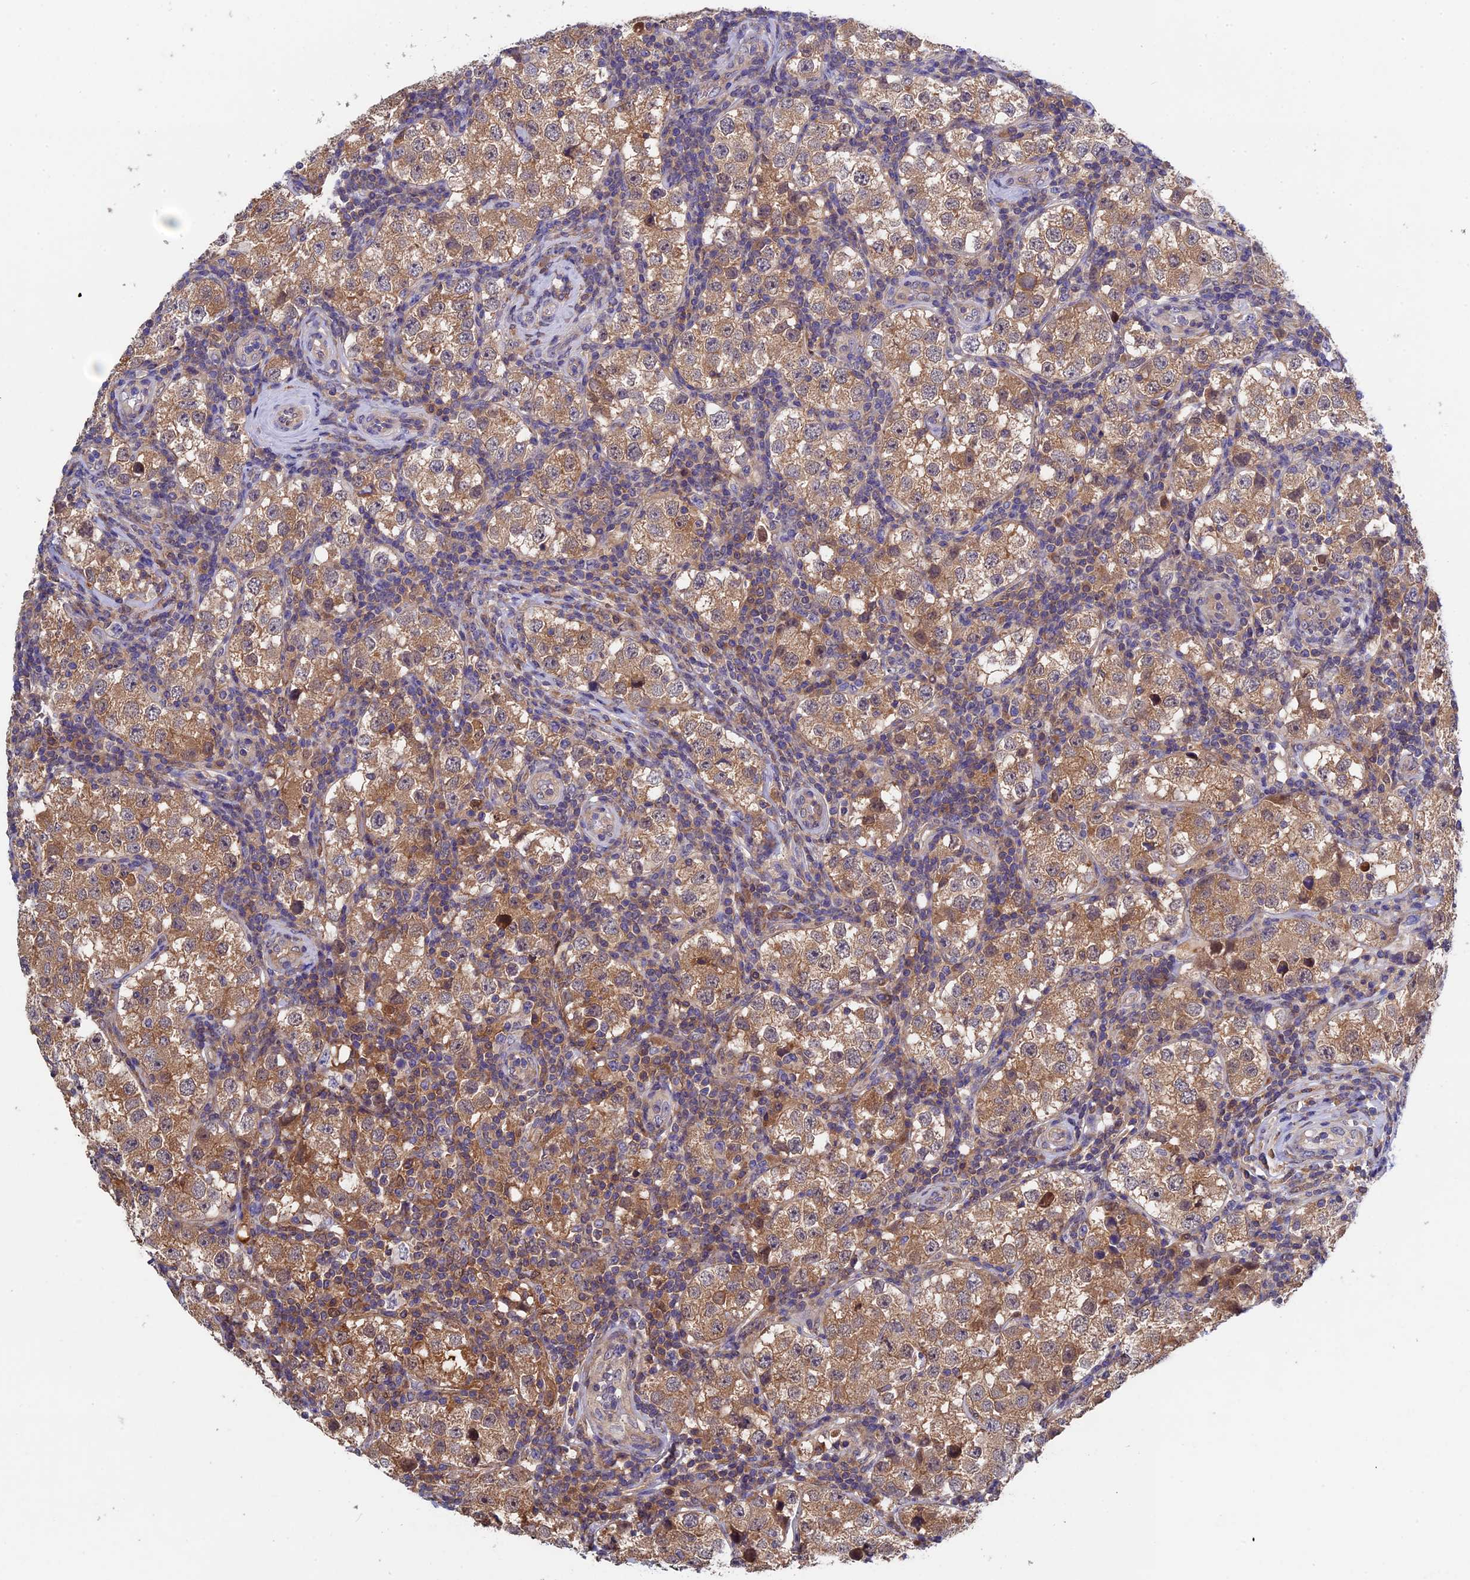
{"staining": {"intensity": "moderate", "quantity": ">75%", "location": "cytoplasmic/membranous"}, "tissue": "testis cancer", "cell_type": "Tumor cells", "image_type": "cancer", "snomed": [{"axis": "morphology", "description": "Seminoma, NOS"}, {"axis": "topography", "description": "Testis"}], "caption": "Protein staining of testis seminoma tissue displays moderate cytoplasmic/membranous staining in approximately >75% of tumor cells.", "gene": "LCMT1", "patient": {"sex": "male", "age": 34}}